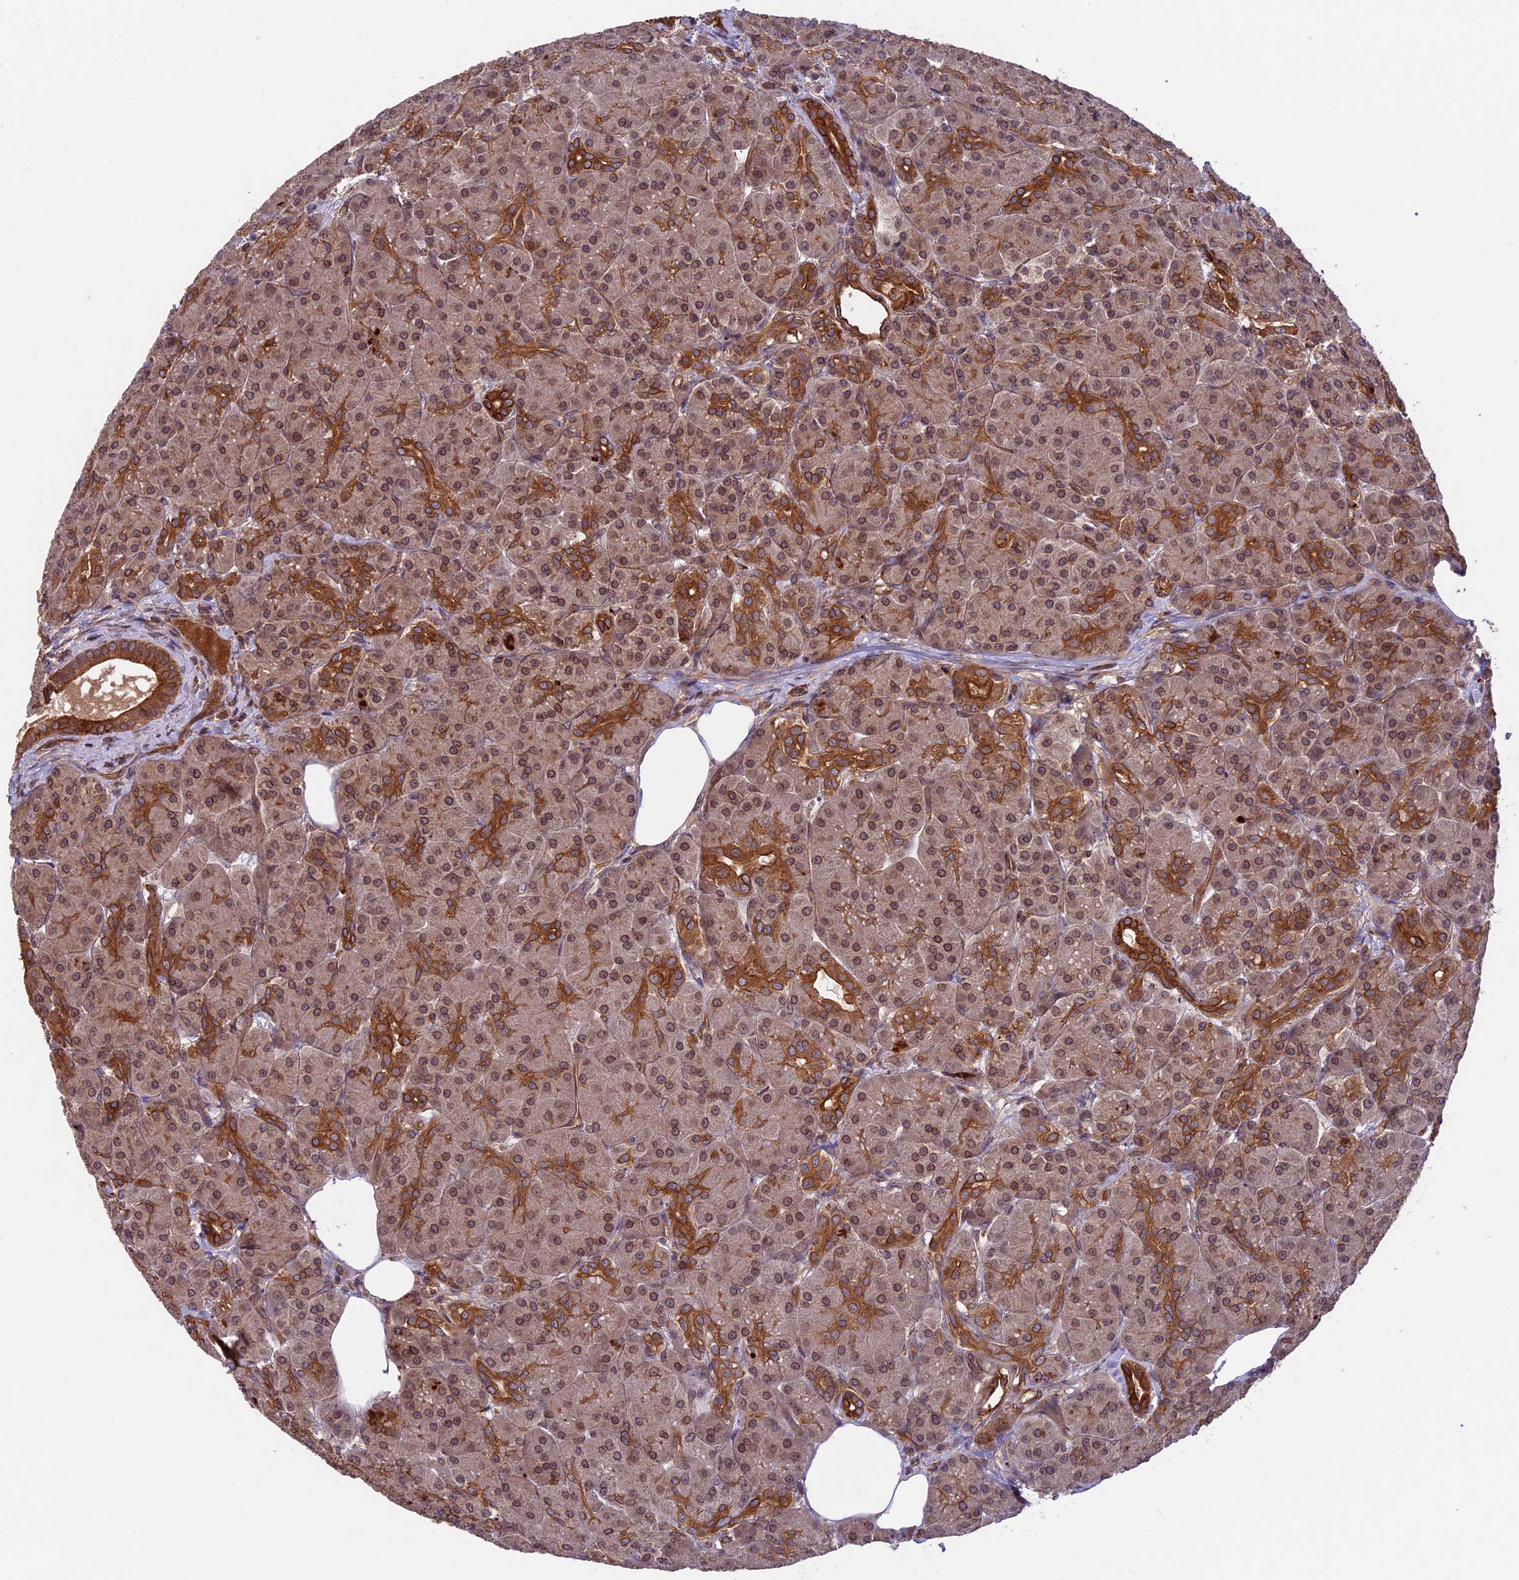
{"staining": {"intensity": "moderate", "quantity": ">75%", "location": "cytoplasmic/membranous,nuclear"}, "tissue": "pancreas", "cell_type": "Exocrine glandular cells", "image_type": "normal", "snomed": [{"axis": "morphology", "description": "Normal tissue, NOS"}, {"axis": "topography", "description": "Pancreas"}], "caption": "Immunohistochemistry (IHC) of benign pancreas displays medium levels of moderate cytoplasmic/membranous,nuclear staining in about >75% of exocrine glandular cells.", "gene": "CCDC125", "patient": {"sex": "male", "age": 63}}